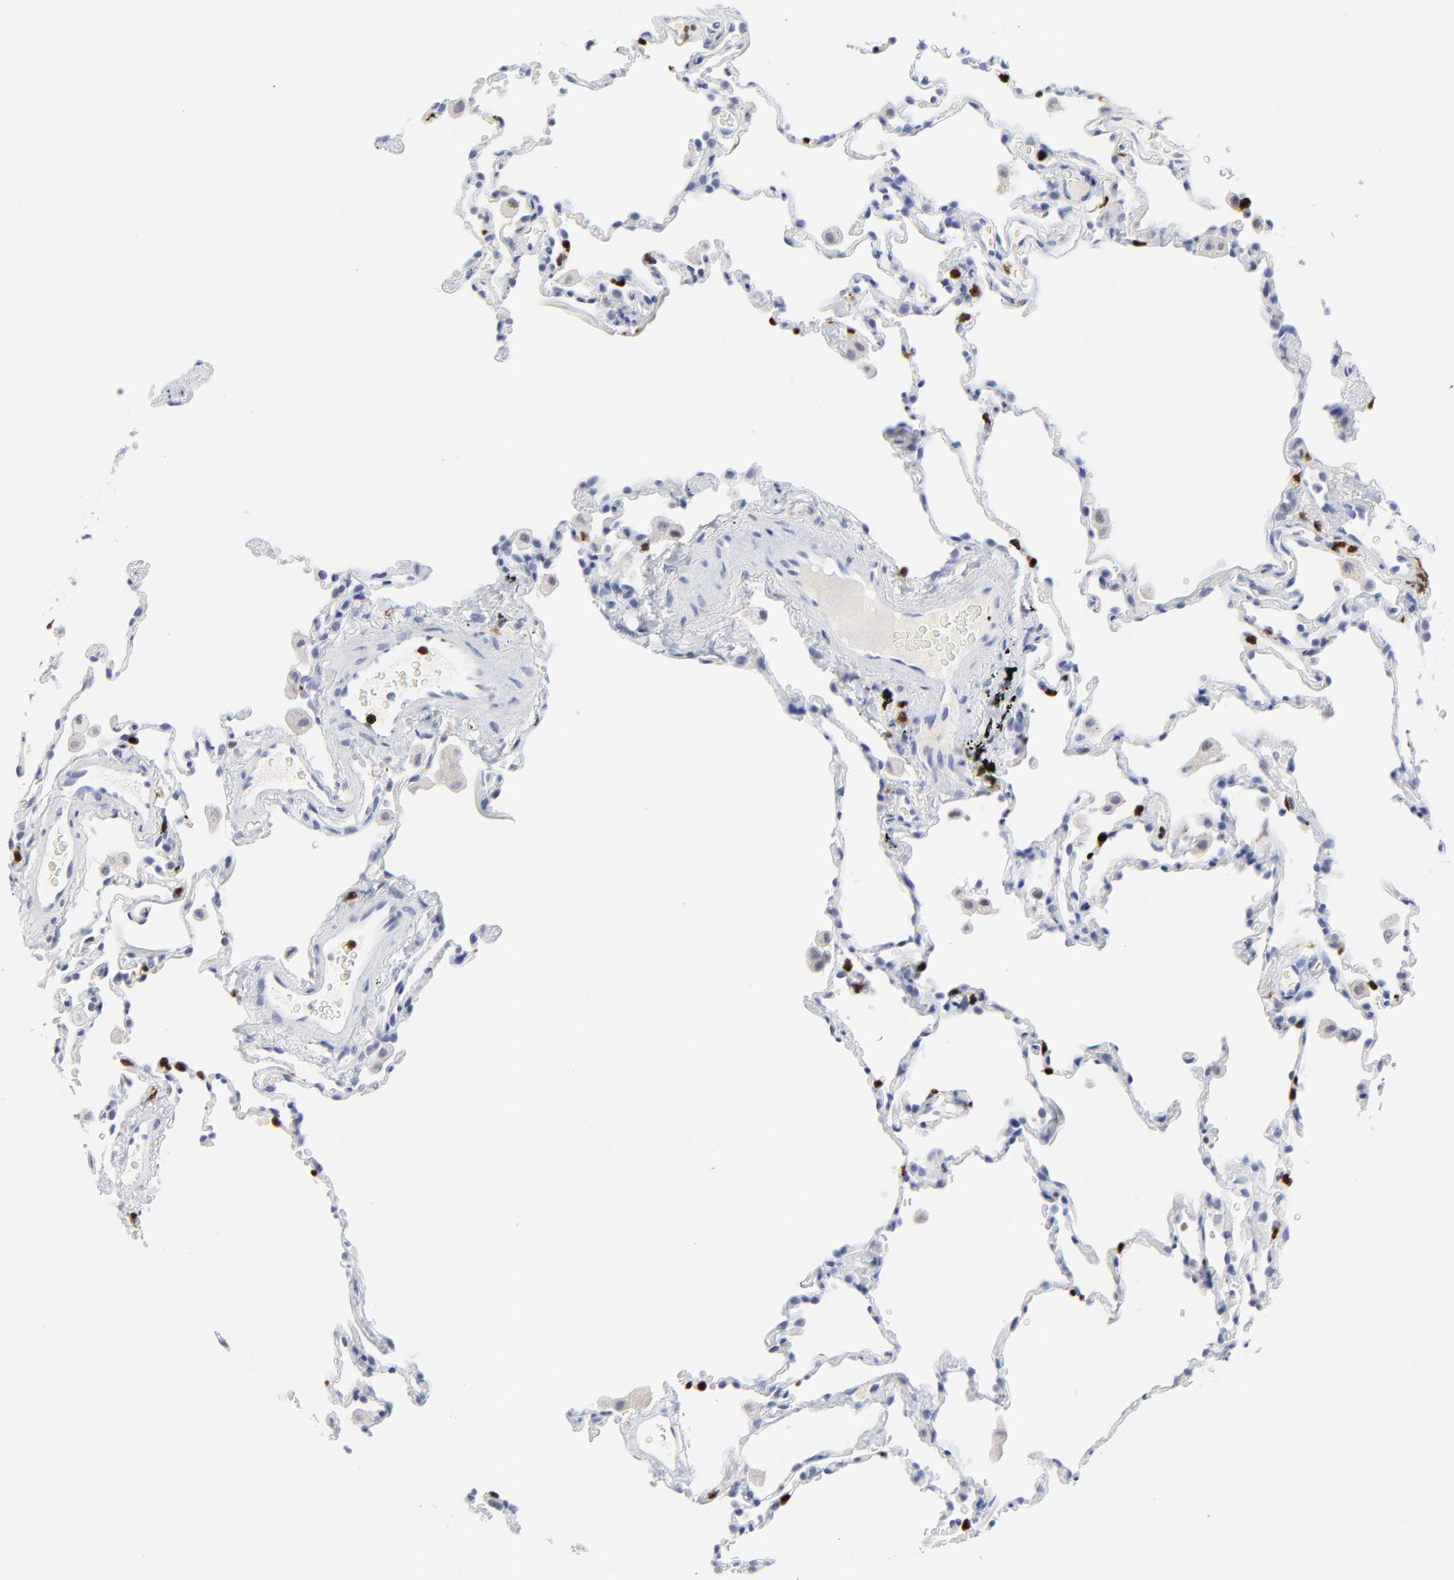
{"staining": {"intensity": "negative", "quantity": "none", "location": "none"}, "tissue": "lung", "cell_type": "Alveolar cells", "image_type": "normal", "snomed": [{"axis": "morphology", "description": "Normal tissue, NOS"}, {"axis": "morphology", "description": "Soft tissue tumor metastatic"}, {"axis": "topography", "description": "Lung"}], "caption": "This histopathology image is of benign lung stained with immunohistochemistry to label a protein in brown with the nuclei are counter-stained blue. There is no expression in alveolar cells.", "gene": "ZAP70", "patient": {"sex": "male", "age": 59}}